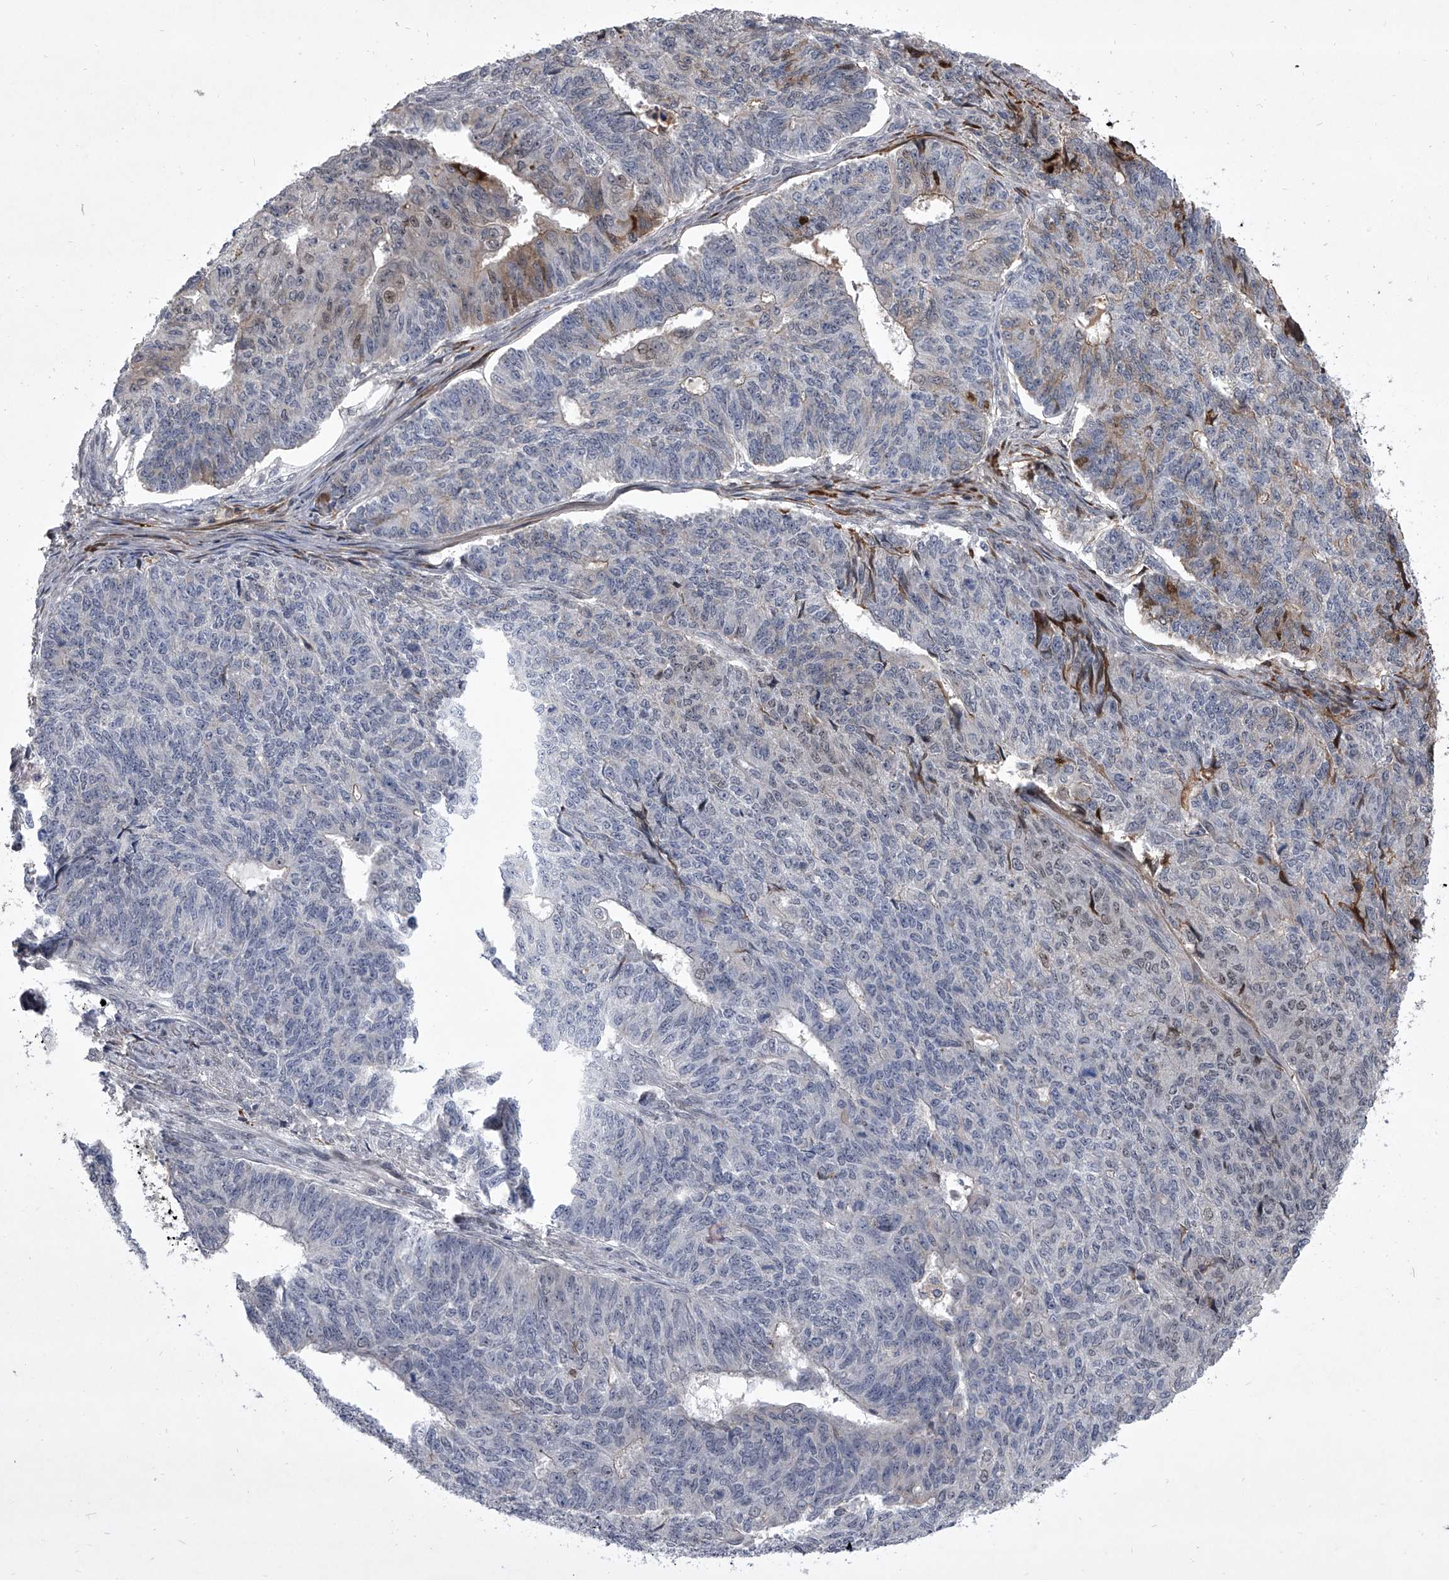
{"staining": {"intensity": "negative", "quantity": "none", "location": "none"}, "tissue": "endometrial cancer", "cell_type": "Tumor cells", "image_type": "cancer", "snomed": [{"axis": "morphology", "description": "Adenocarcinoma, NOS"}, {"axis": "topography", "description": "Endometrium"}], "caption": "Immunohistochemistry of endometrial cancer (adenocarcinoma) reveals no staining in tumor cells. The staining was performed using DAB (3,3'-diaminobenzidine) to visualize the protein expression in brown, while the nuclei were stained in blue with hematoxylin (Magnification: 20x).", "gene": "HEATR6", "patient": {"sex": "female", "age": 32}}